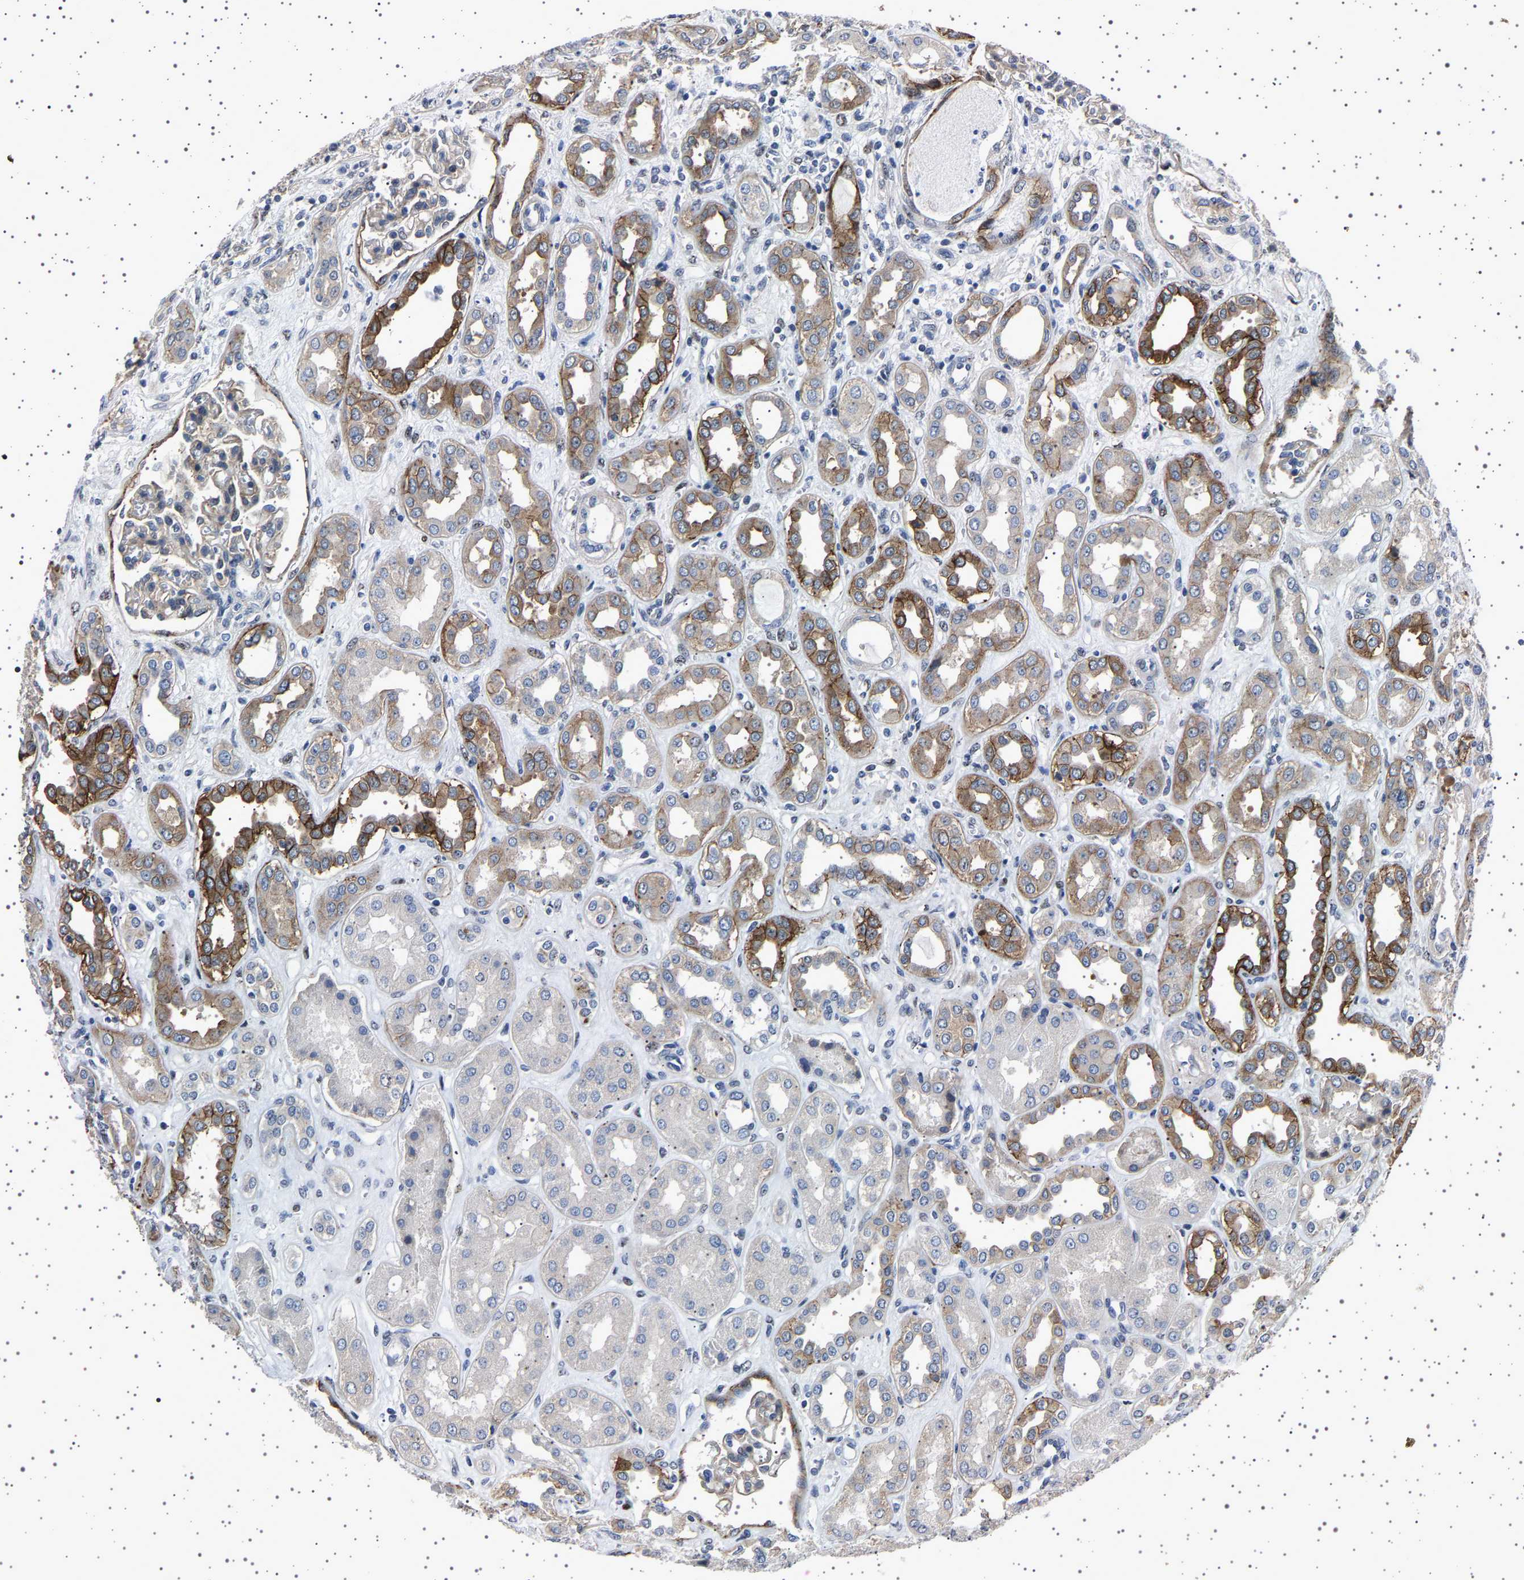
{"staining": {"intensity": "weak", "quantity": "<25%", "location": "cytoplasmic/membranous"}, "tissue": "kidney", "cell_type": "Cells in glomeruli", "image_type": "normal", "snomed": [{"axis": "morphology", "description": "Normal tissue, NOS"}, {"axis": "topography", "description": "Kidney"}], "caption": "The IHC micrograph has no significant positivity in cells in glomeruli of kidney.", "gene": "PAK5", "patient": {"sex": "male", "age": 59}}